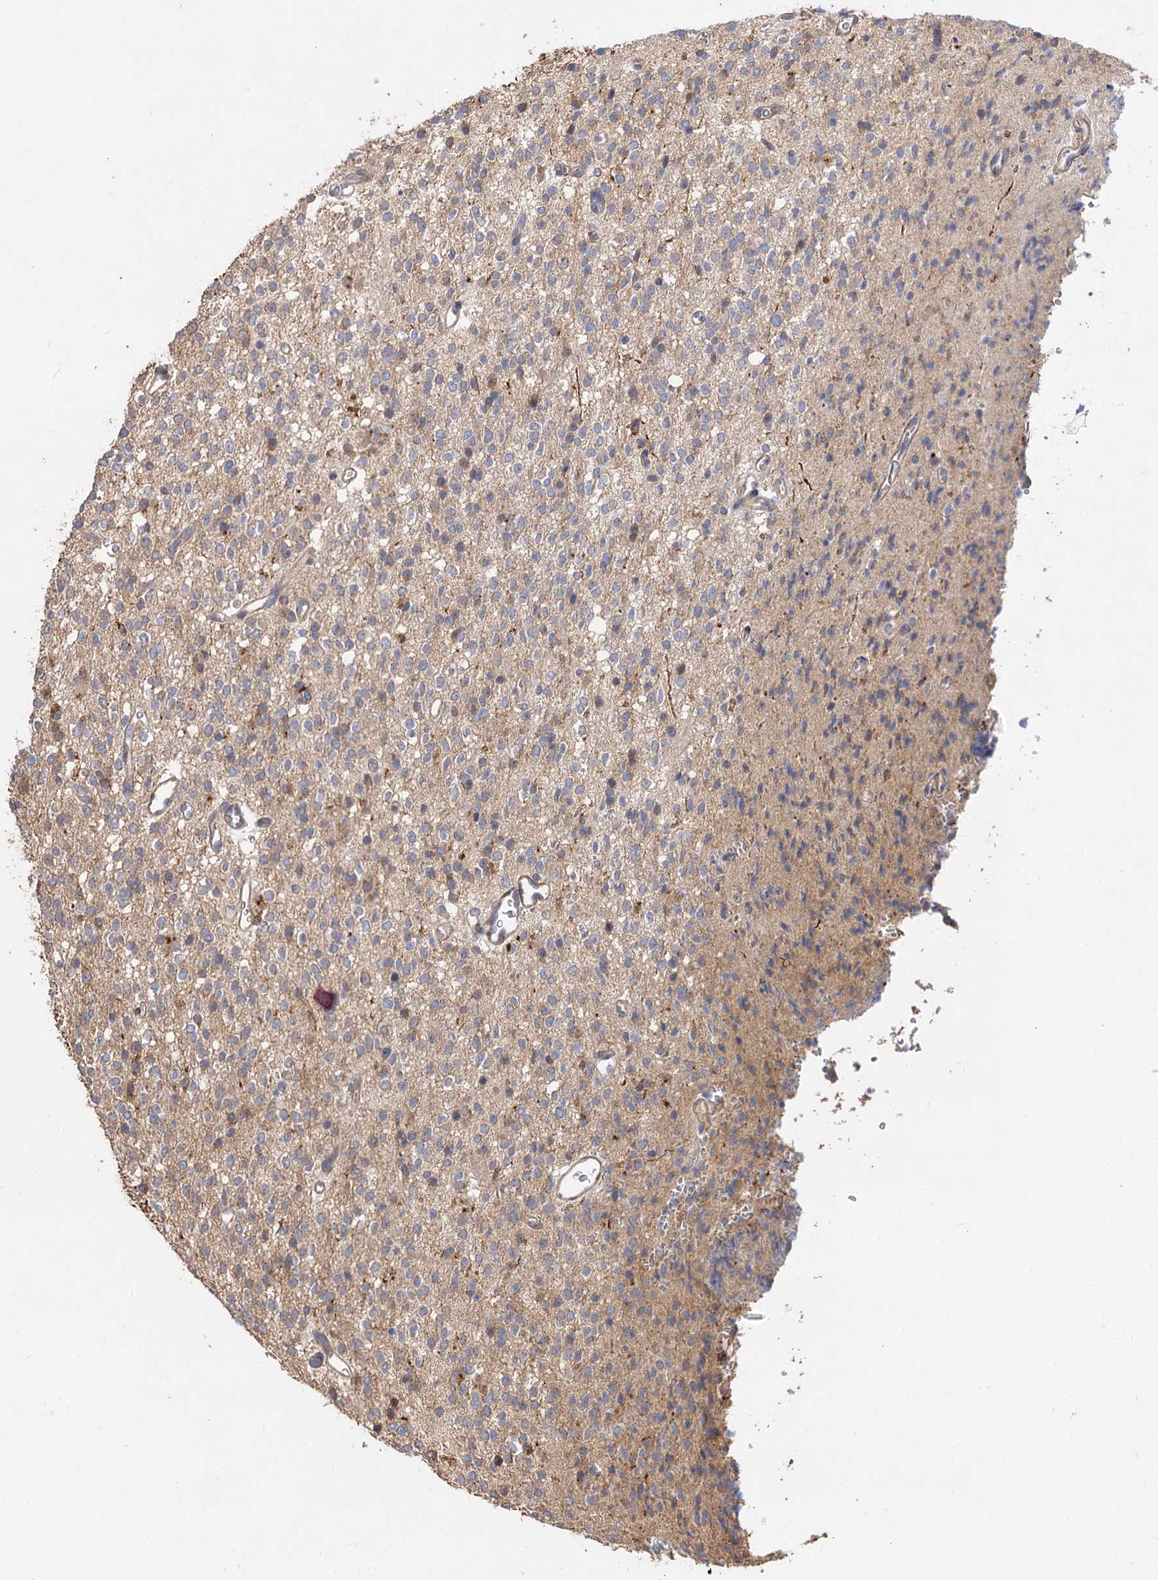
{"staining": {"intensity": "negative", "quantity": "none", "location": "none"}, "tissue": "glioma", "cell_type": "Tumor cells", "image_type": "cancer", "snomed": [{"axis": "morphology", "description": "Glioma, malignant, High grade"}, {"axis": "topography", "description": "Brain"}], "caption": "The micrograph demonstrates no significant expression in tumor cells of glioma. (Stains: DAB (3,3'-diaminobenzidine) immunohistochemistry (IHC) with hematoxylin counter stain, Microscopy: brightfield microscopy at high magnification).", "gene": "FBXW8", "patient": {"sex": "male", "age": 34}}